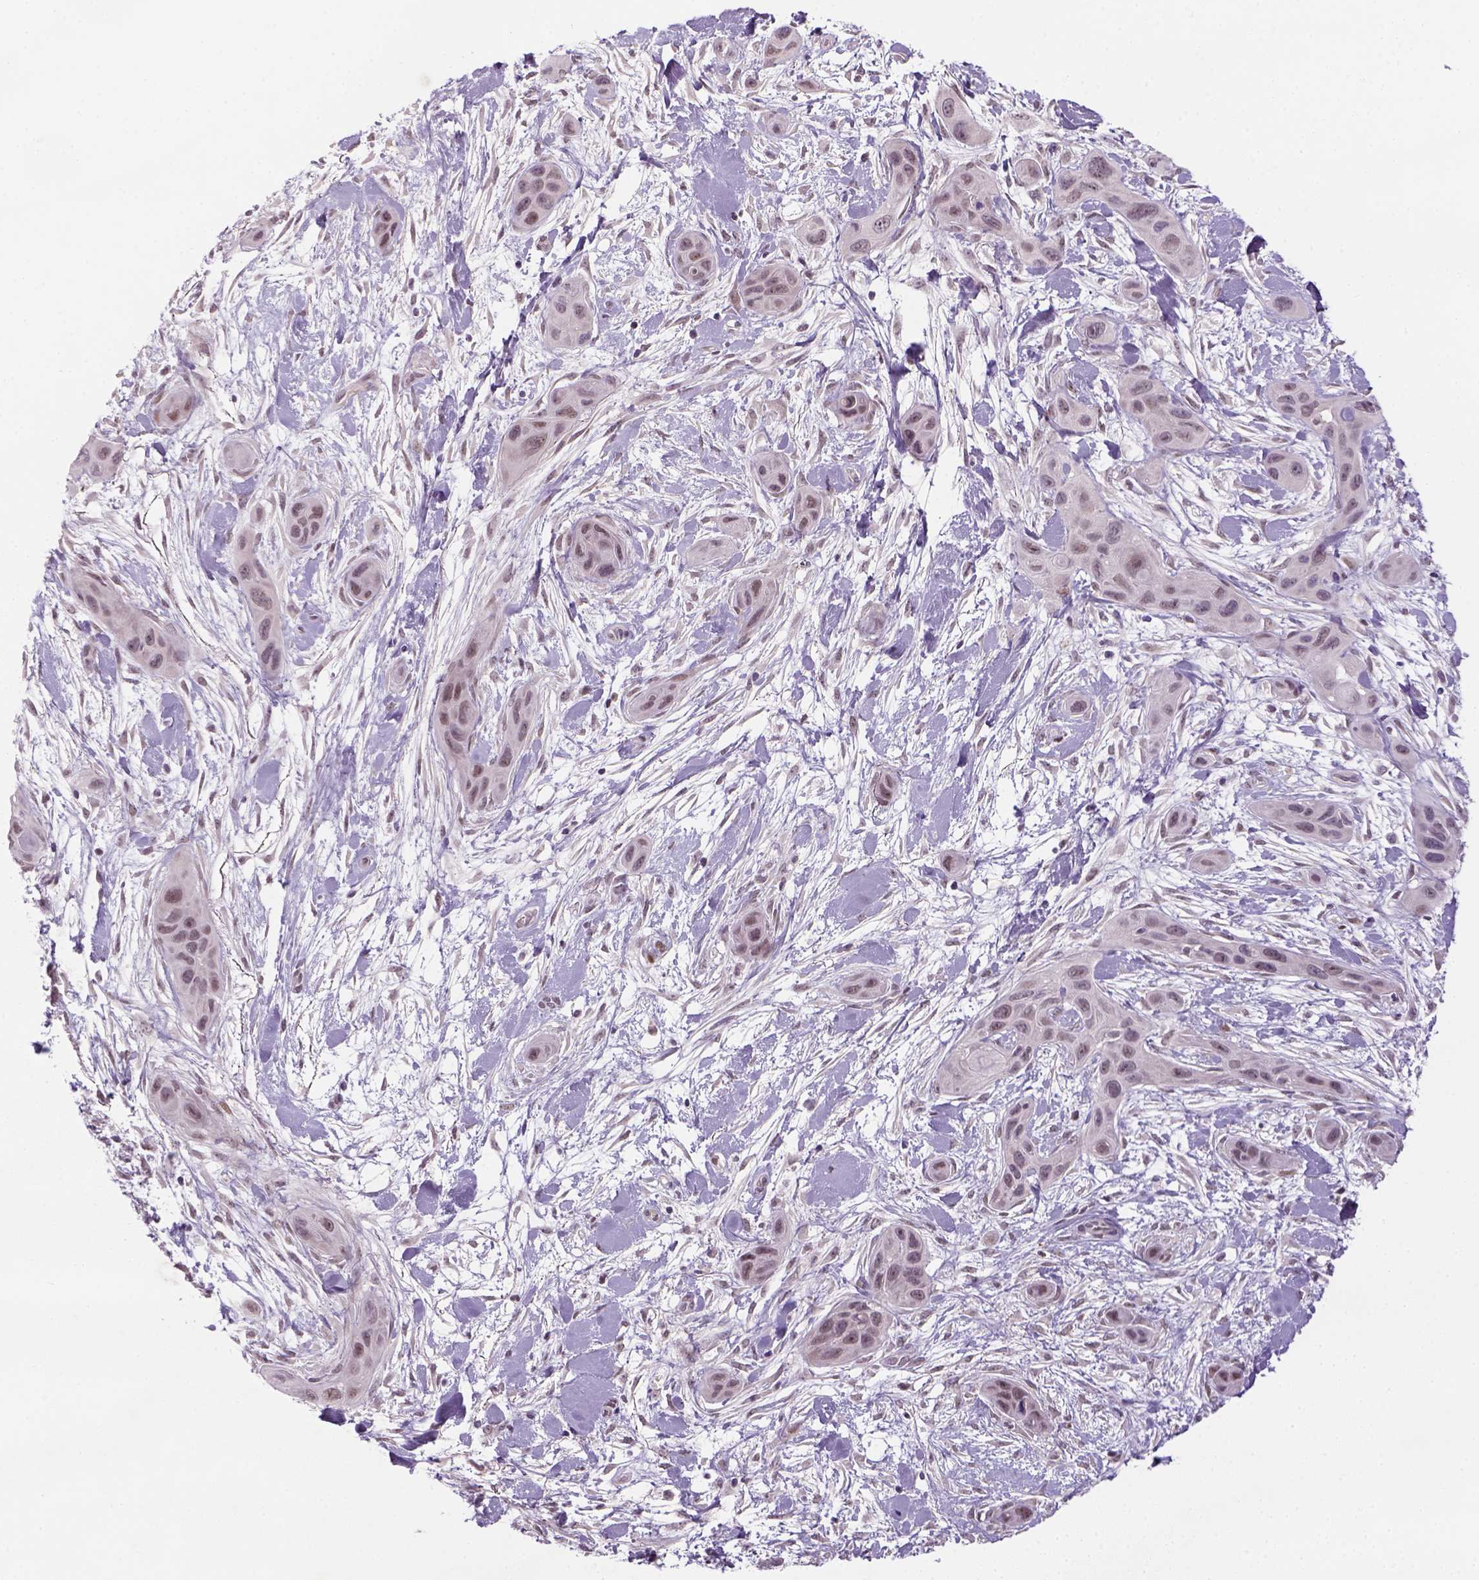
{"staining": {"intensity": "weak", "quantity": ">75%", "location": "nuclear"}, "tissue": "skin cancer", "cell_type": "Tumor cells", "image_type": "cancer", "snomed": [{"axis": "morphology", "description": "Squamous cell carcinoma, NOS"}, {"axis": "topography", "description": "Skin"}], "caption": "Protein staining shows weak nuclear staining in approximately >75% of tumor cells in skin cancer.", "gene": "MAGEB3", "patient": {"sex": "male", "age": 79}}